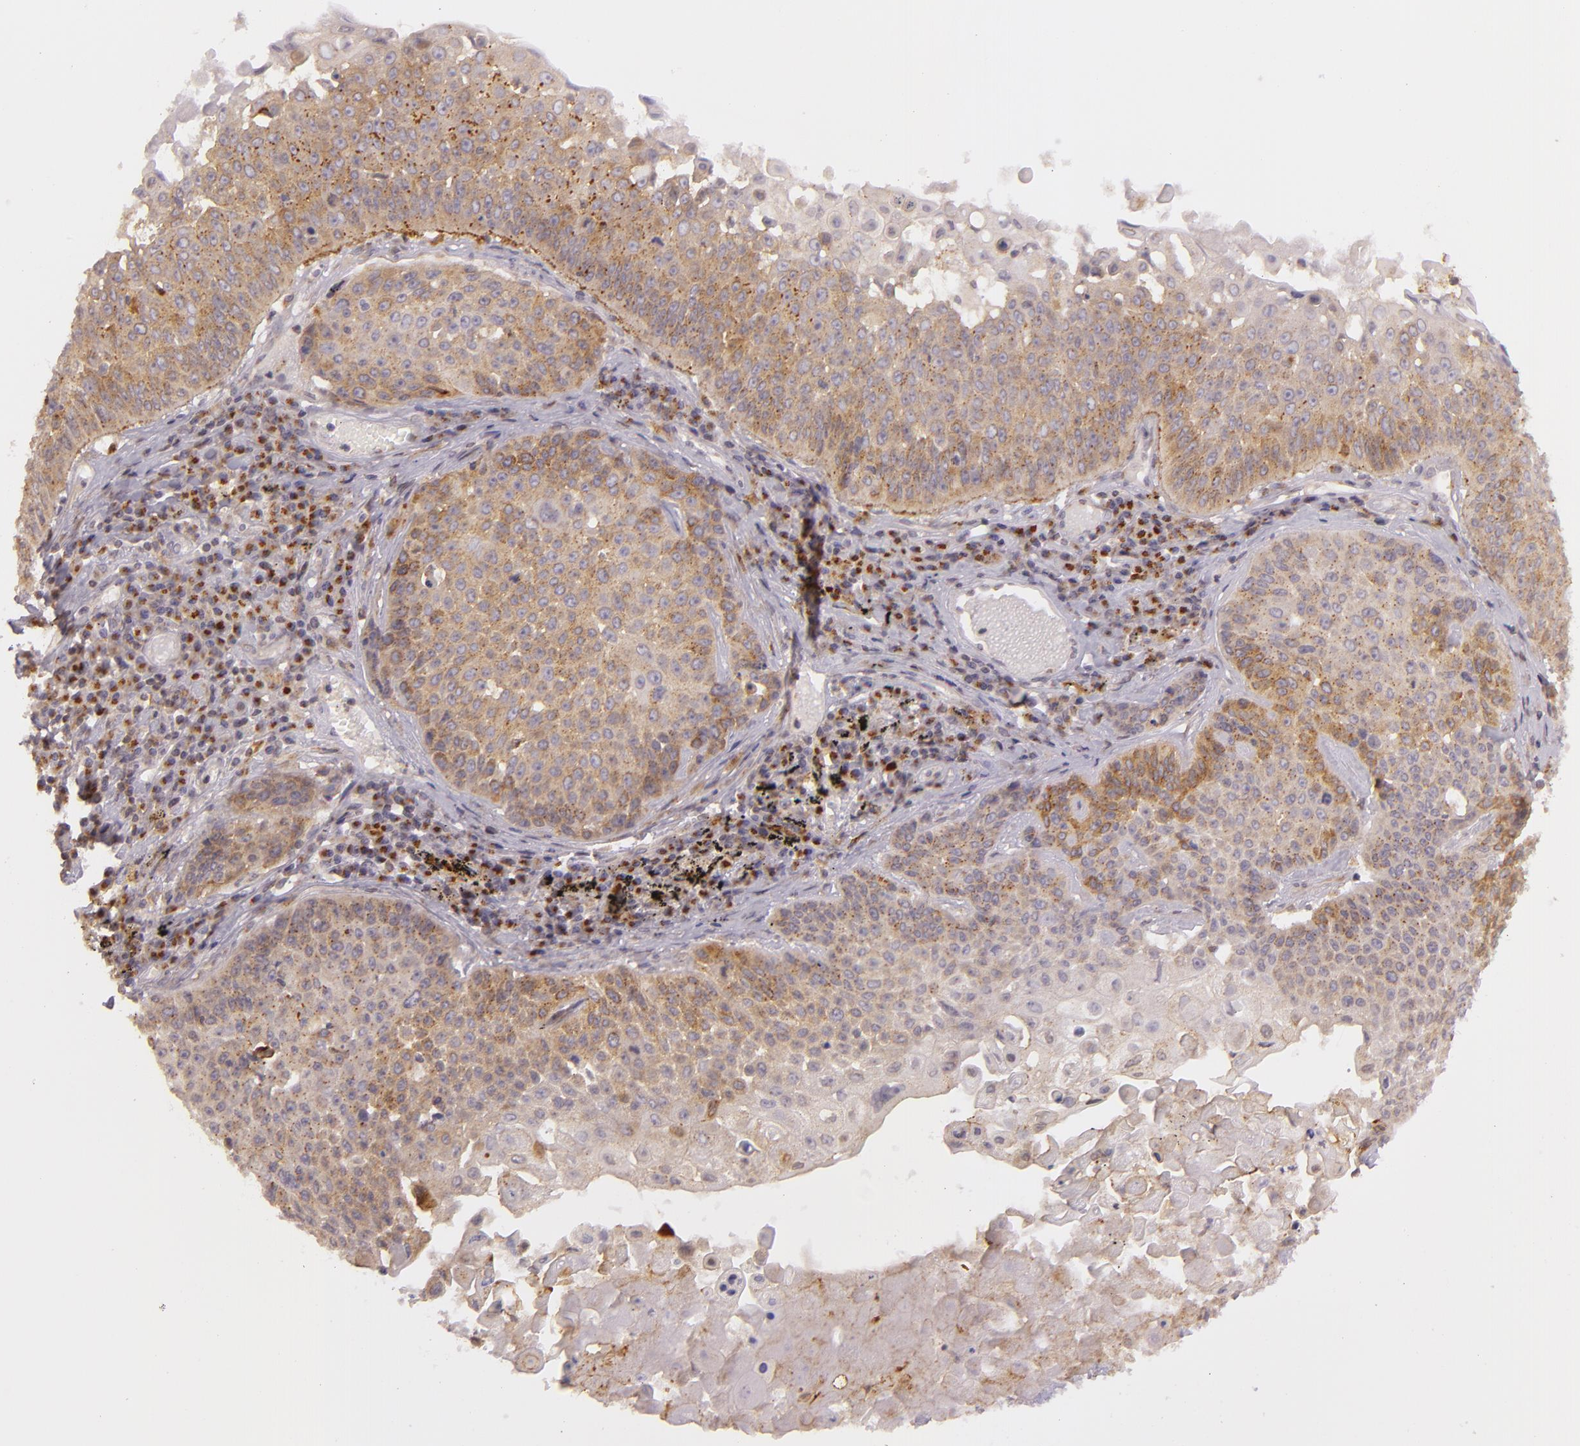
{"staining": {"intensity": "moderate", "quantity": ">75%", "location": "cytoplasmic/membranous"}, "tissue": "lung cancer", "cell_type": "Tumor cells", "image_type": "cancer", "snomed": [{"axis": "morphology", "description": "Adenocarcinoma, NOS"}, {"axis": "topography", "description": "Lung"}], "caption": "Protein staining demonstrates moderate cytoplasmic/membranous staining in about >75% of tumor cells in lung cancer.", "gene": "LGMN", "patient": {"sex": "male", "age": 60}}